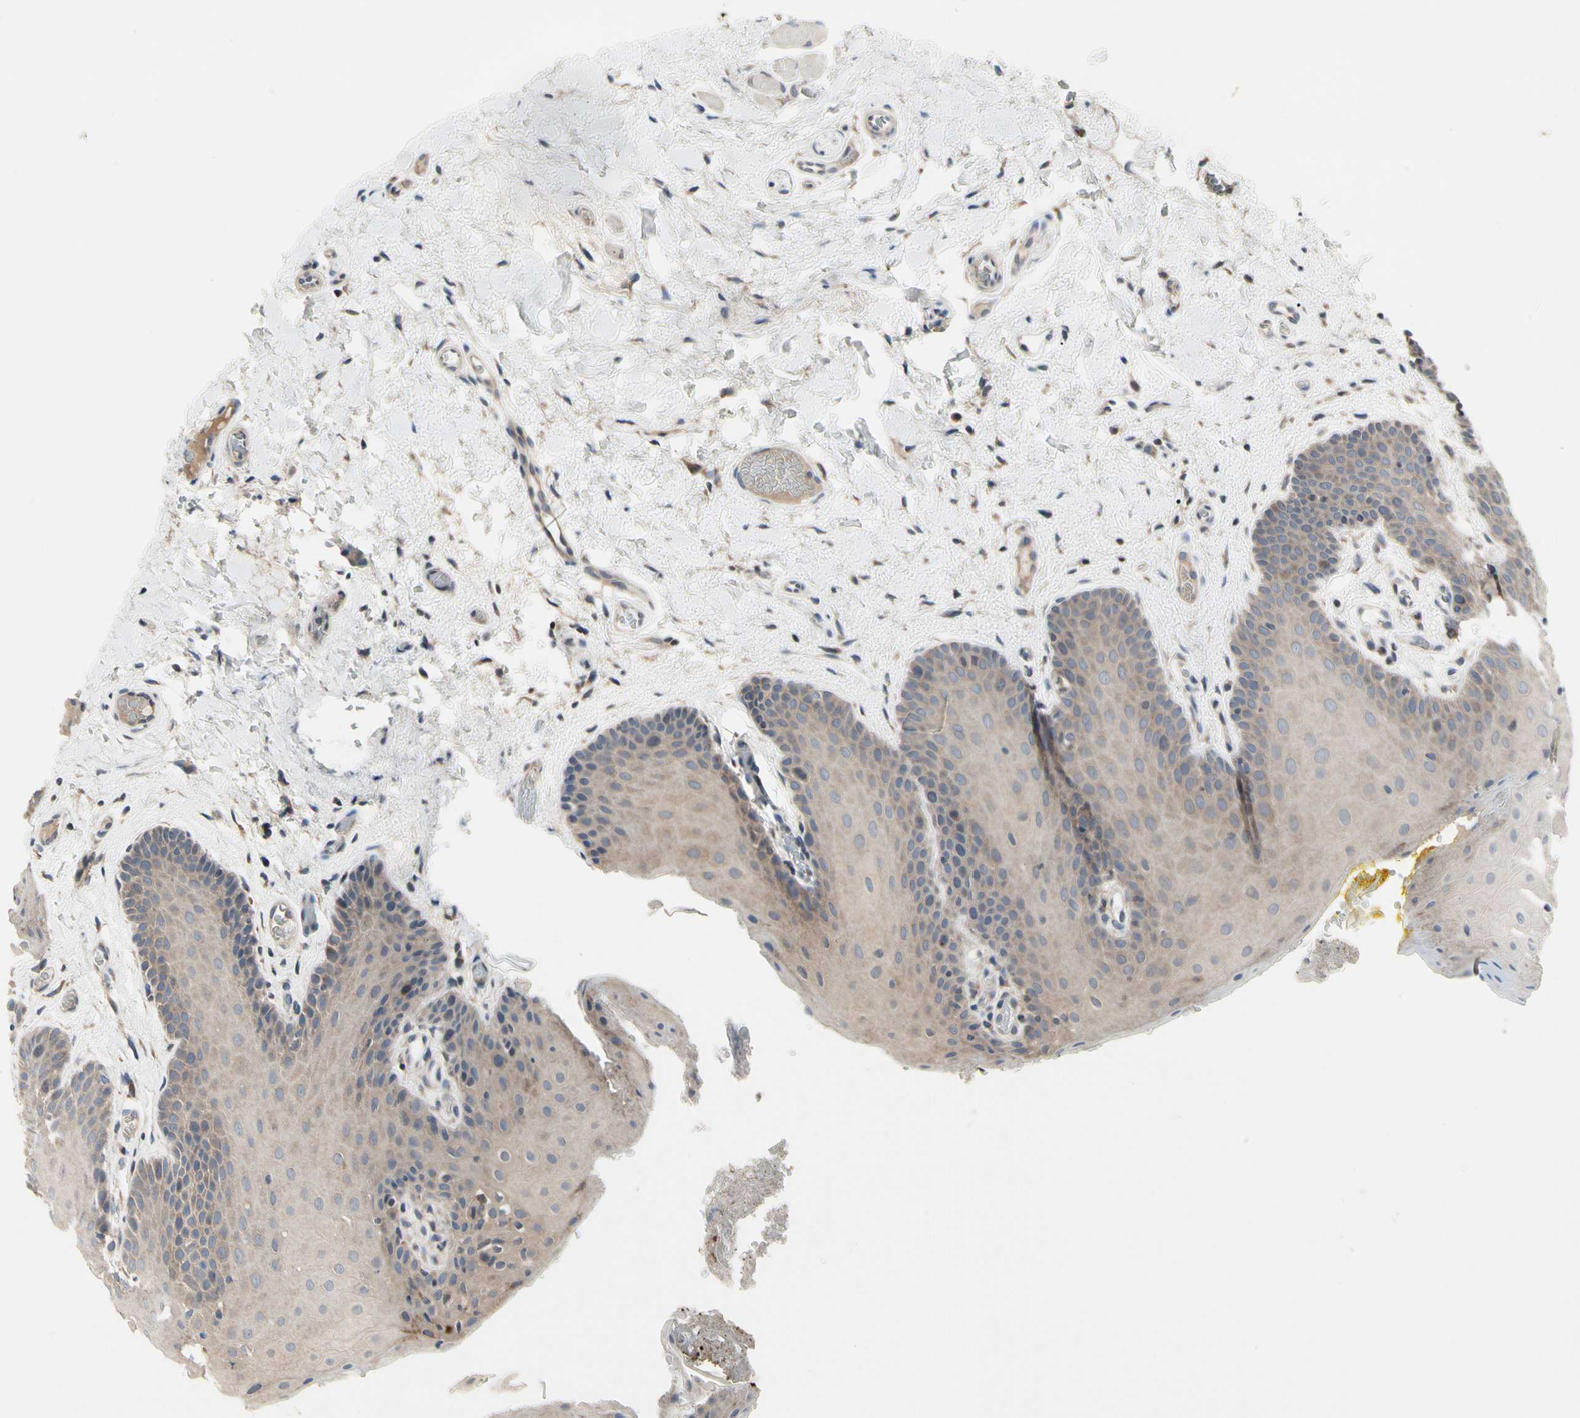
{"staining": {"intensity": "weak", "quantity": ">75%", "location": "cytoplasmic/membranous"}, "tissue": "oral mucosa", "cell_type": "Squamous epithelial cells", "image_type": "normal", "snomed": [{"axis": "morphology", "description": "Normal tissue, NOS"}, {"axis": "topography", "description": "Oral tissue"}], "caption": "This image demonstrates normal oral mucosa stained with immunohistochemistry (IHC) to label a protein in brown. The cytoplasmic/membranous of squamous epithelial cells show weak positivity for the protein. Nuclei are counter-stained blue.", "gene": "MMEL1", "patient": {"sex": "male", "age": 54}}